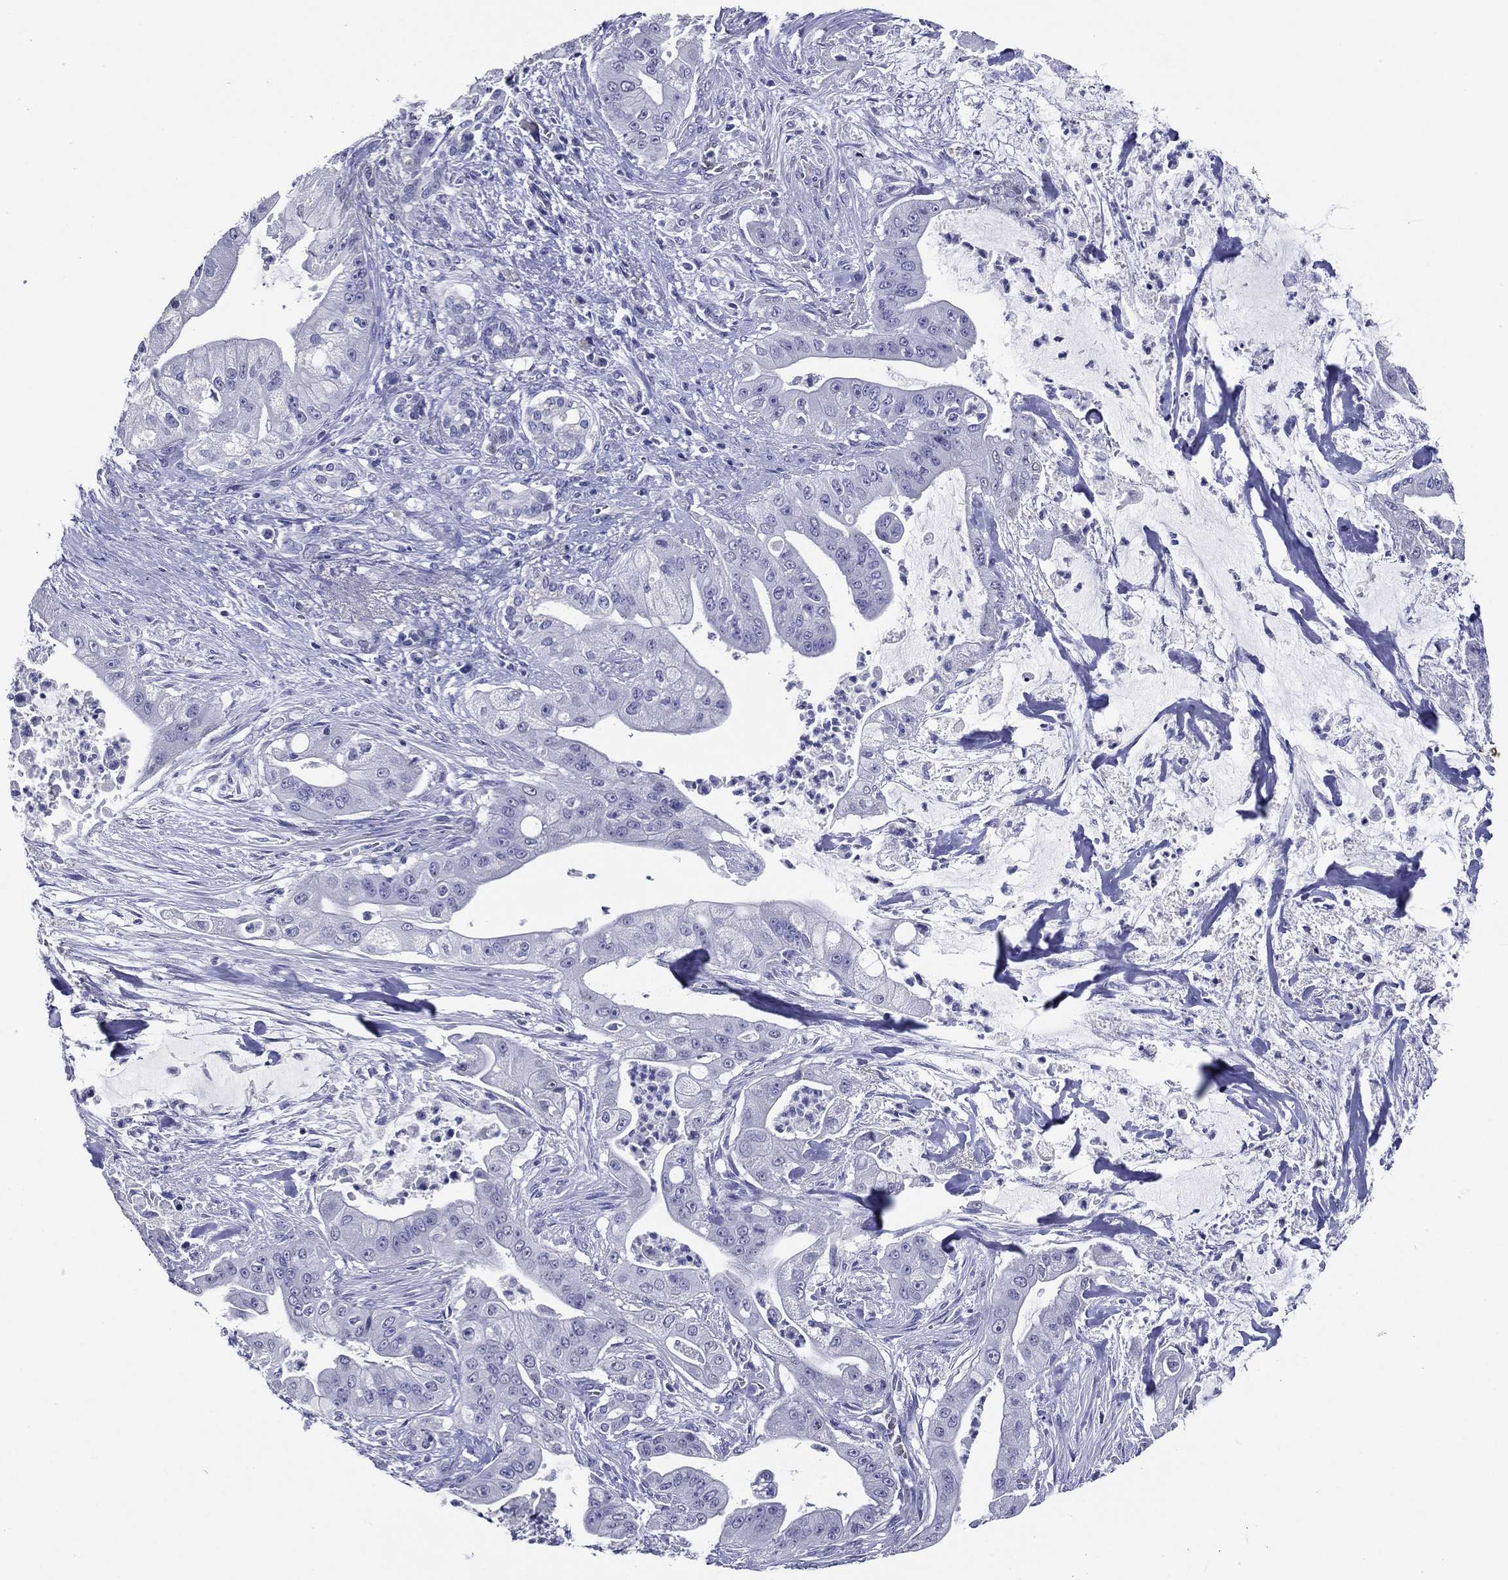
{"staining": {"intensity": "negative", "quantity": "none", "location": "none"}, "tissue": "pancreatic cancer", "cell_type": "Tumor cells", "image_type": "cancer", "snomed": [{"axis": "morphology", "description": "Normal tissue, NOS"}, {"axis": "morphology", "description": "Inflammation, NOS"}, {"axis": "morphology", "description": "Adenocarcinoma, NOS"}, {"axis": "topography", "description": "Pancreas"}], "caption": "The IHC photomicrograph has no significant positivity in tumor cells of pancreatic cancer (adenocarcinoma) tissue.", "gene": "TFAP2A", "patient": {"sex": "male", "age": 57}}